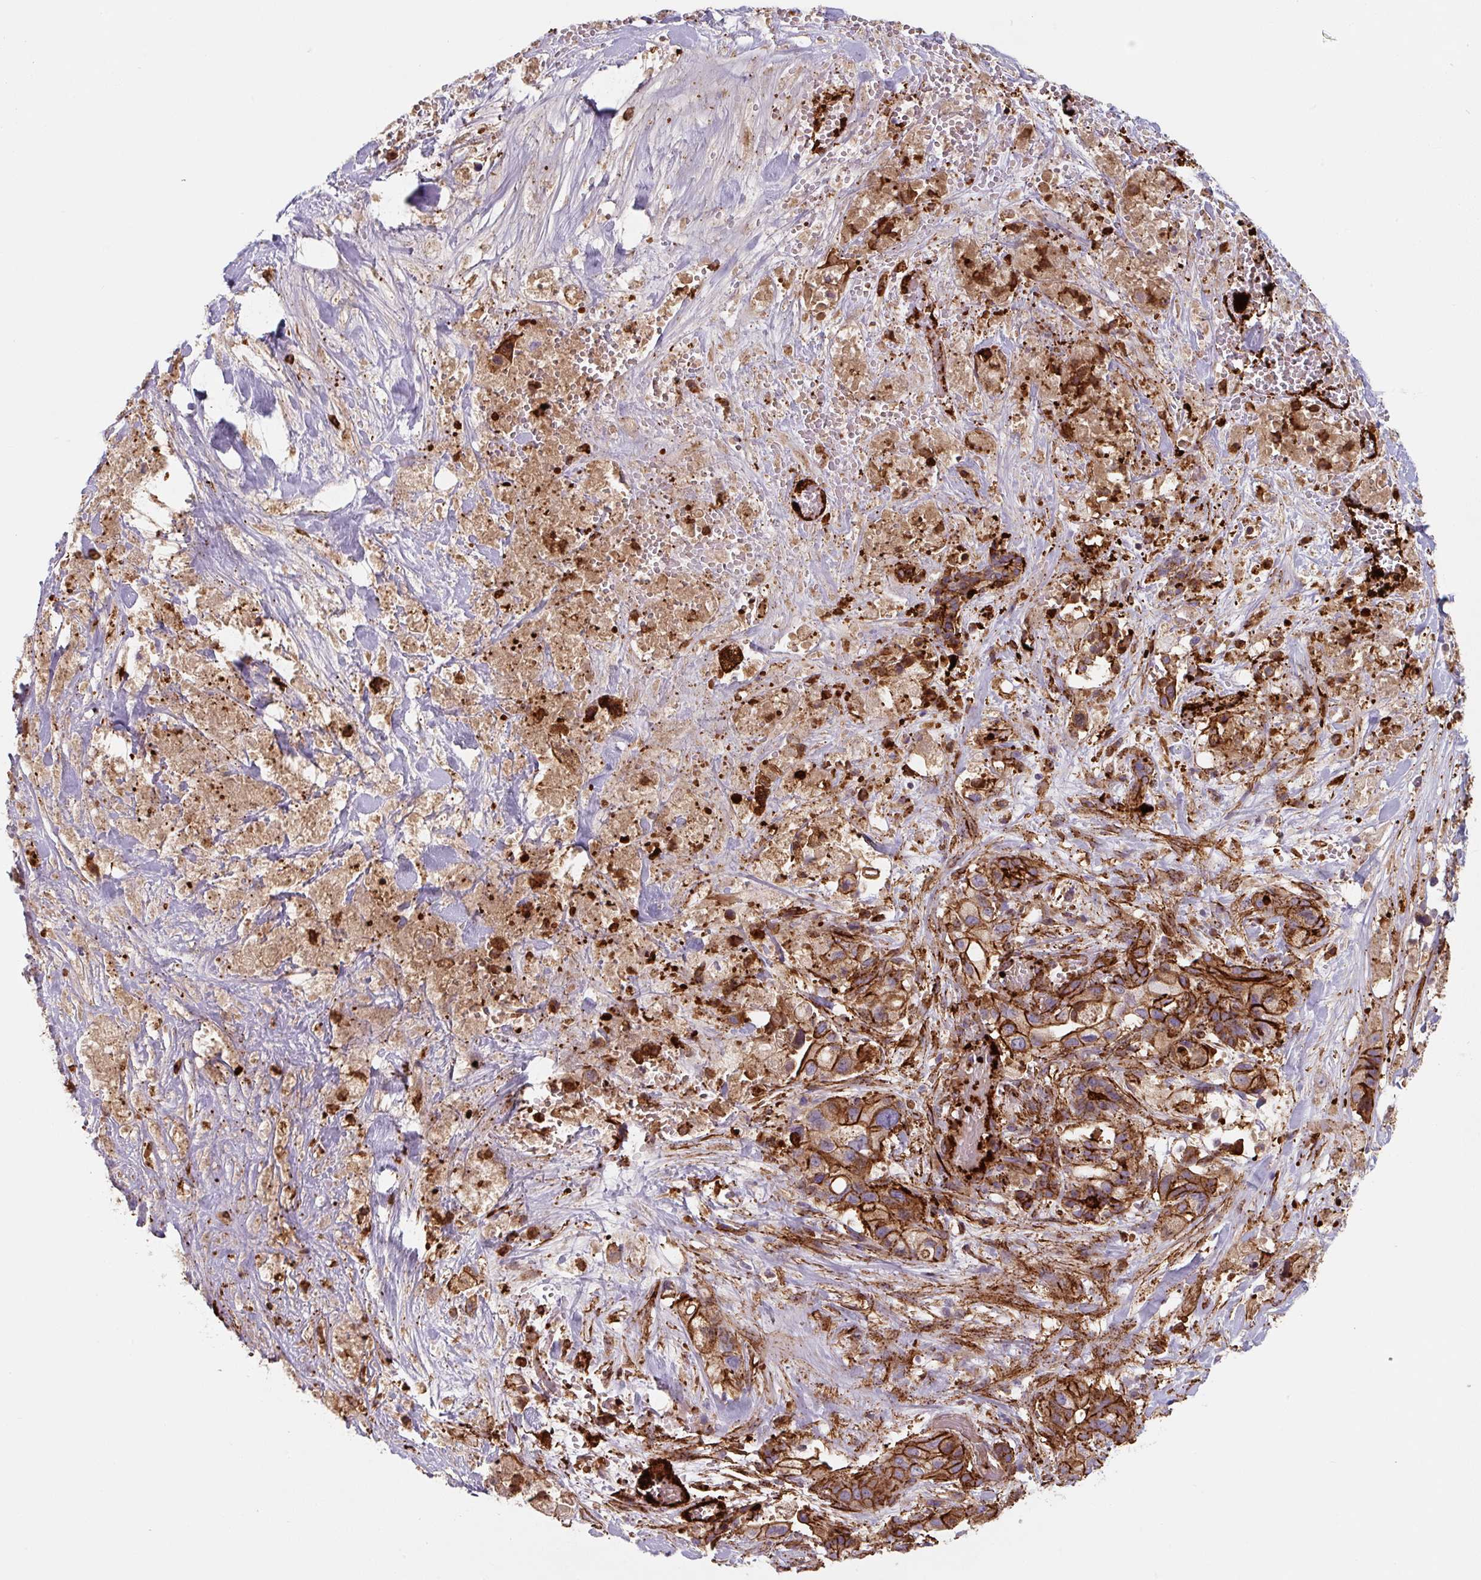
{"staining": {"intensity": "strong", "quantity": ">75%", "location": "cytoplasmic/membranous"}, "tissue": "pancreatic cancer", "cell_type": "Tumor cells", "image_type": "cancer", "snomed": [{"axis": "morphology", "description": "Adenocarcinoma, NOS"}, {"axis": "topography", "description": "Pancreas"}], "caption": "Immunohistochemistry staining of adenocarcinoma (pancreatic), which demonstrates high levels of strong cytoplasmic/membranous expression in about >75% of tumor cells indicating strong cytoplasmic/membranous protein expression. The staining was performed using DAB (brown) for protein detection and nuclei were counterstained in hematoxylin (blue).", "gene": "DHFR2", "patient": {"sex": "male", "age": 44}}